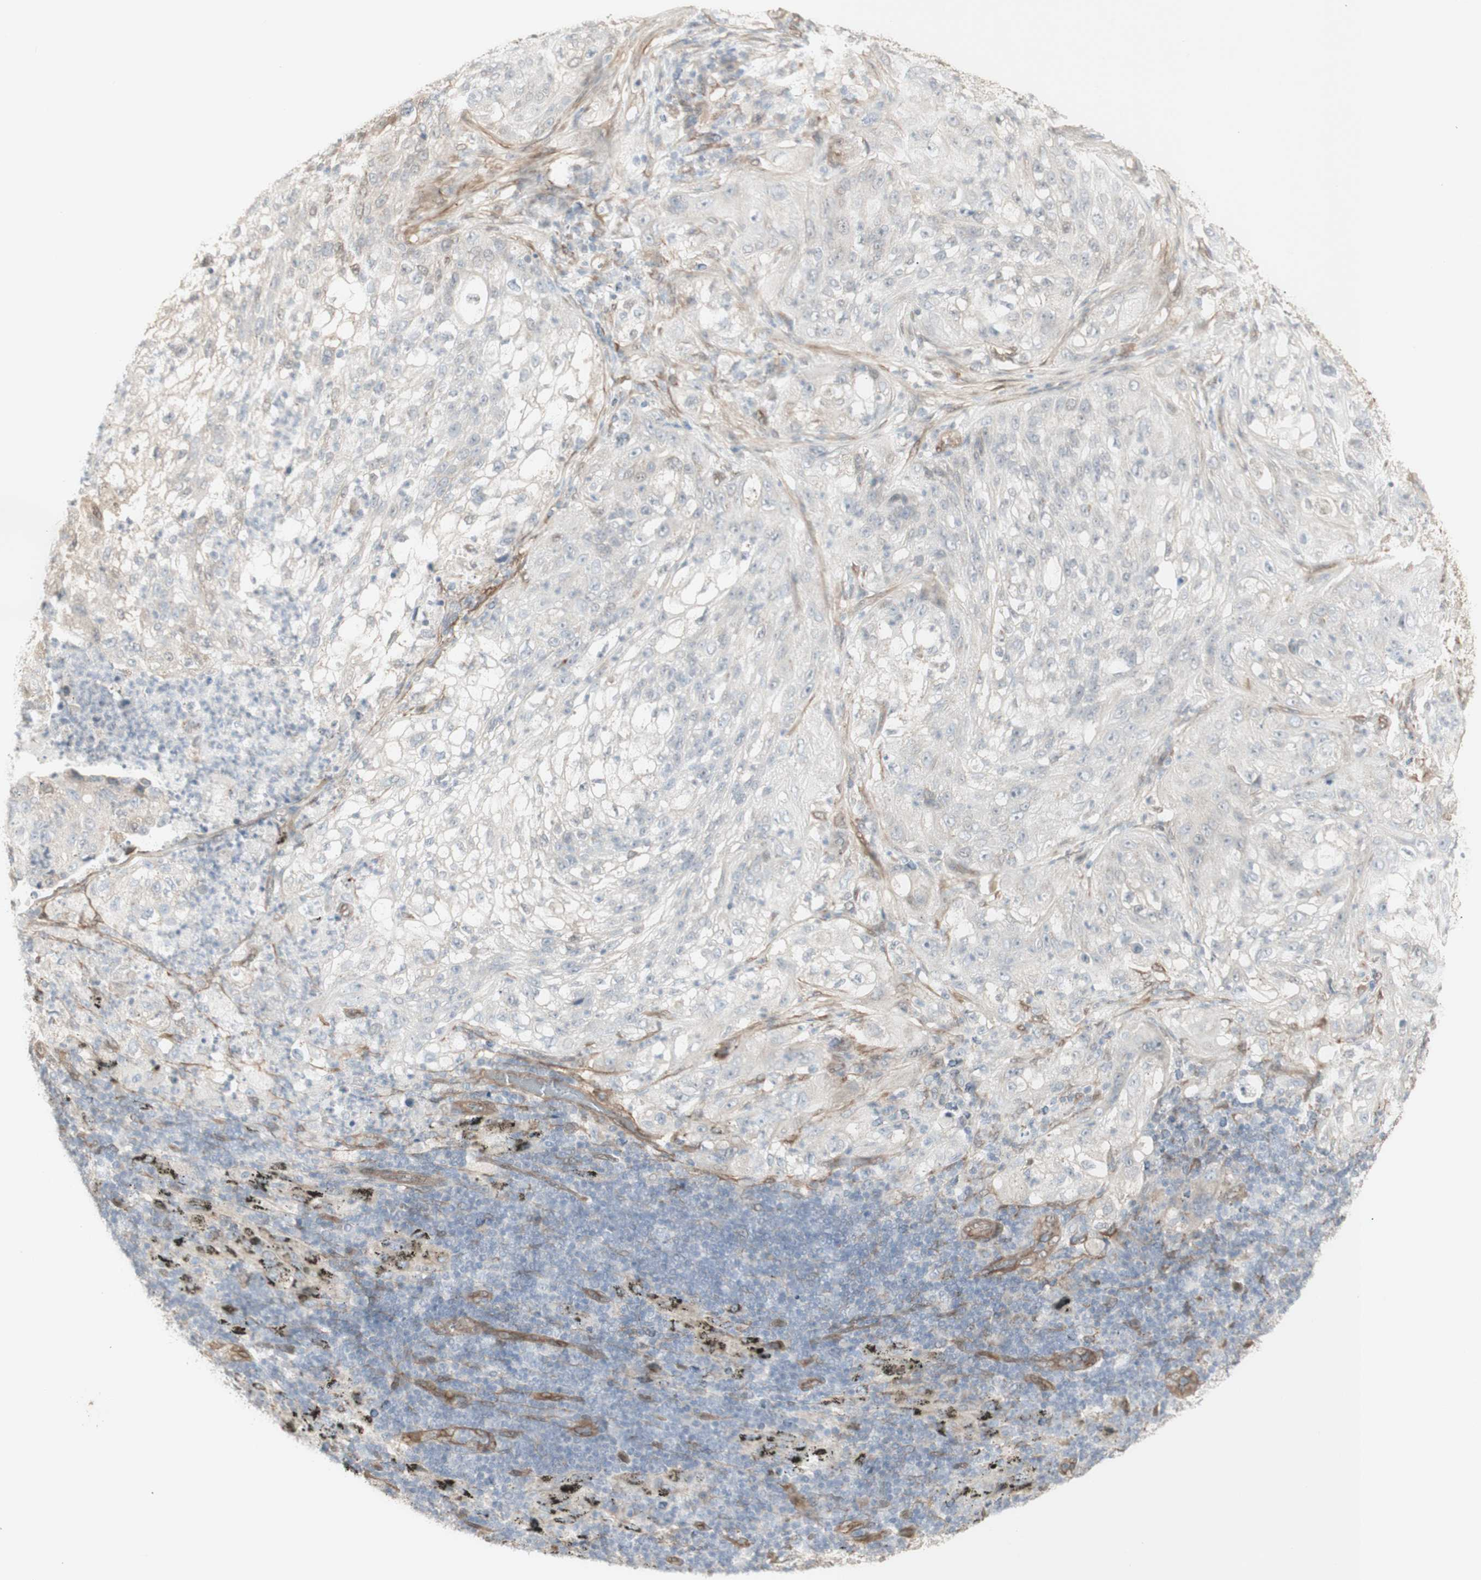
{"staining": {"intensity": "negative", "quantity": "none", "location": "none"}, "tissue": "lung cancer", "cell_type": "Tumor cells", "image_type": "cancer", "snomed": [{"axis": "morphology", "description": "Inflammation, NOS"}, {"axis": "morphology", "description": "Squamous cell carcinoma, NOS"}, {"axis": "topography", "description": "Lymph node"}, {"axis": "topography", "description": "Soft tissue"}, {"axis": "topography", "description": "Lung"}], "caption": "IHC of lung cancer demonstrates no expression in tumor cells.", "gene": "CNN3", "patient": {"sex": "male", "age": 66}}